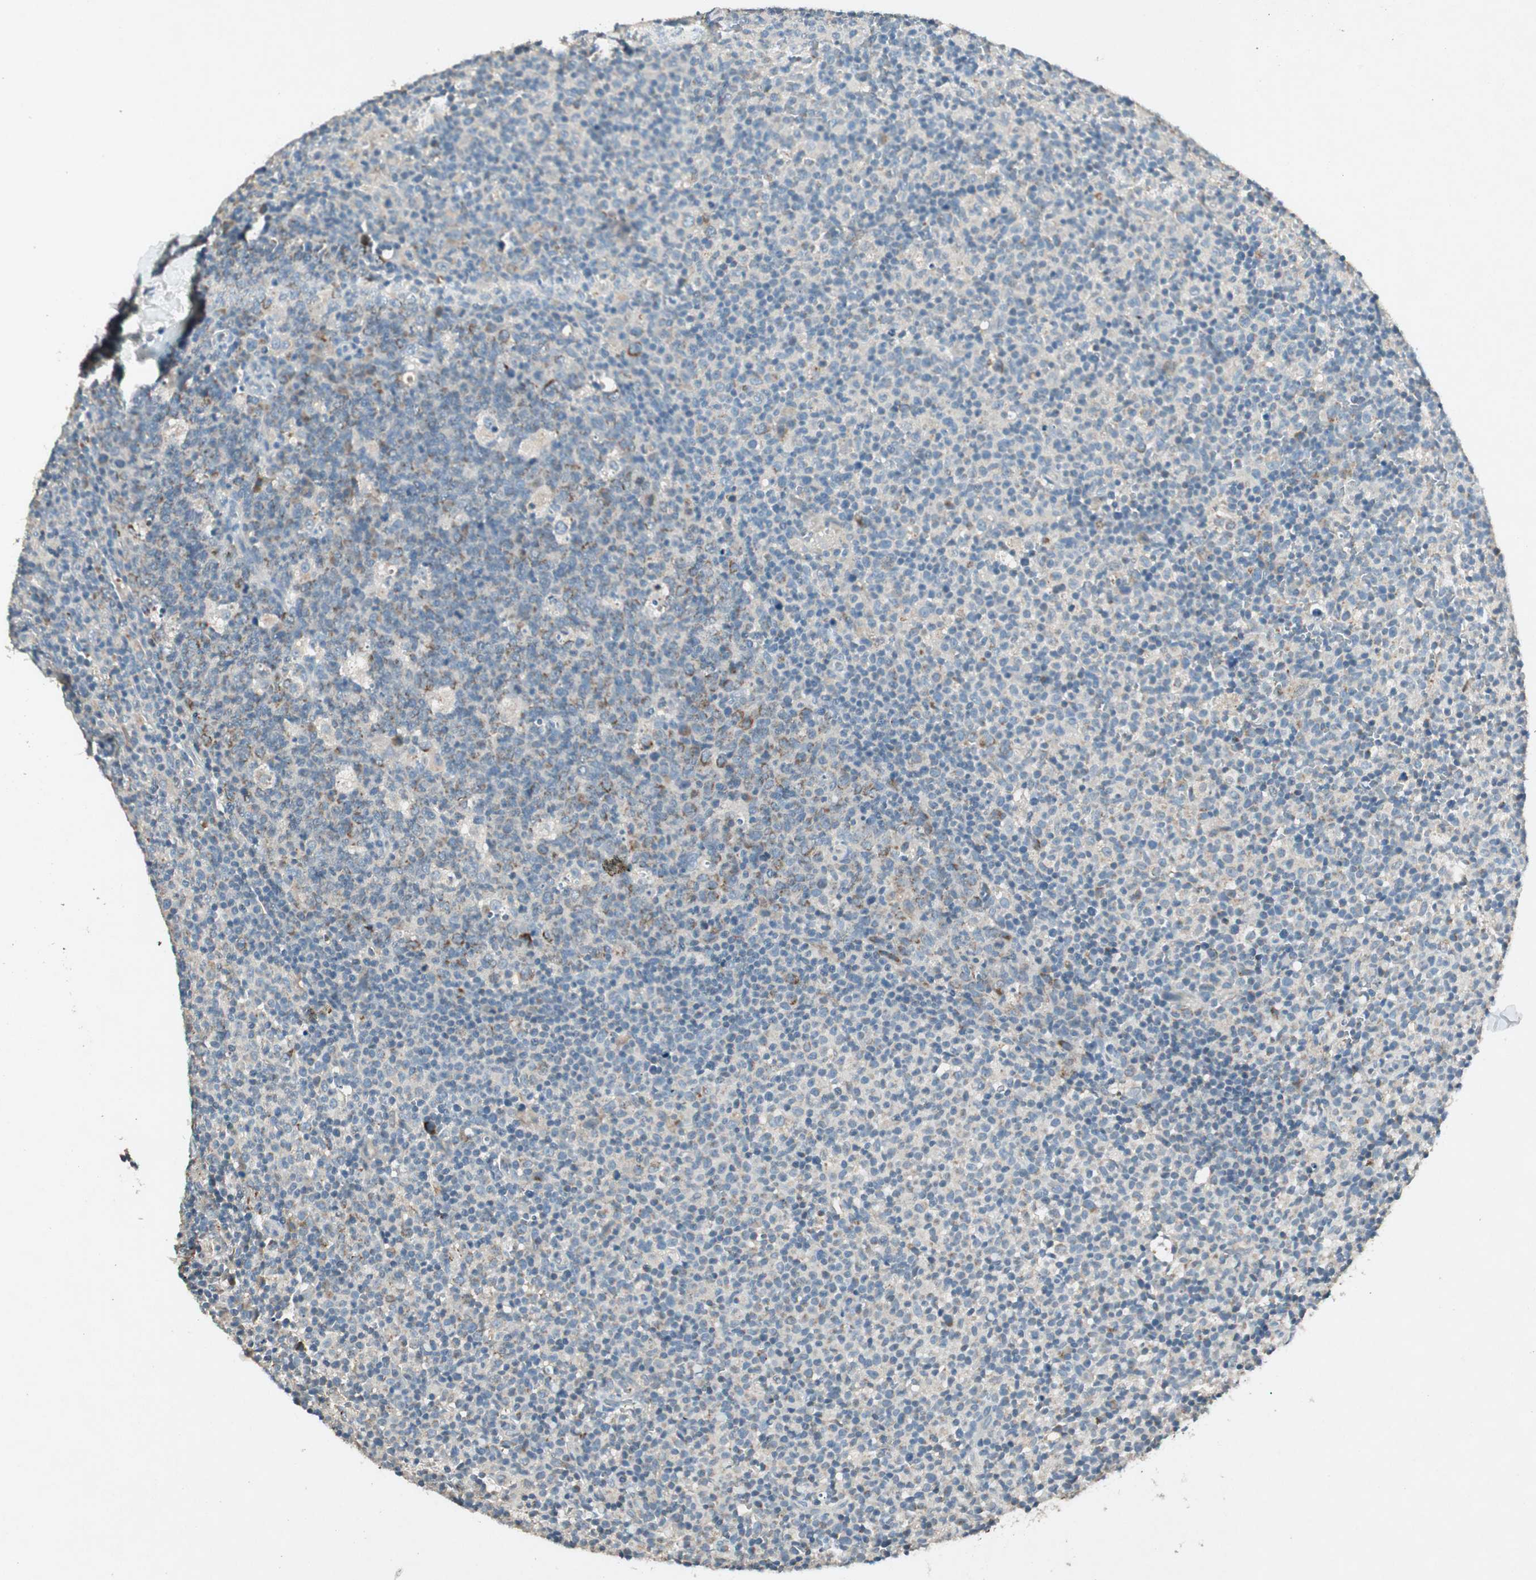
{"staining": {"intensity": "moderate", "quantity": "25%-75%", "location": "cytoplasmic/membranous"}, "tissue": "lymph node", "cell_type": "Germinal center cells", "image_type": "normal", "snomed": [{"axis": "morphology", "description": "Normal tissue, NOS"}, {"axis": "morphology", "description": "Inflammation, NOS"}, {"axis": "topography", "description": "Lymph node"}], "caption": "A micrograph showing moderate cytoplasmic/membranous staining in approximately 25%-75% of germinal center cells in benign lymph node, as visualized by brown immunohistochemical staining.", "gene": "NKAIN1", "patient": {"sex": "male", "age": 55}}